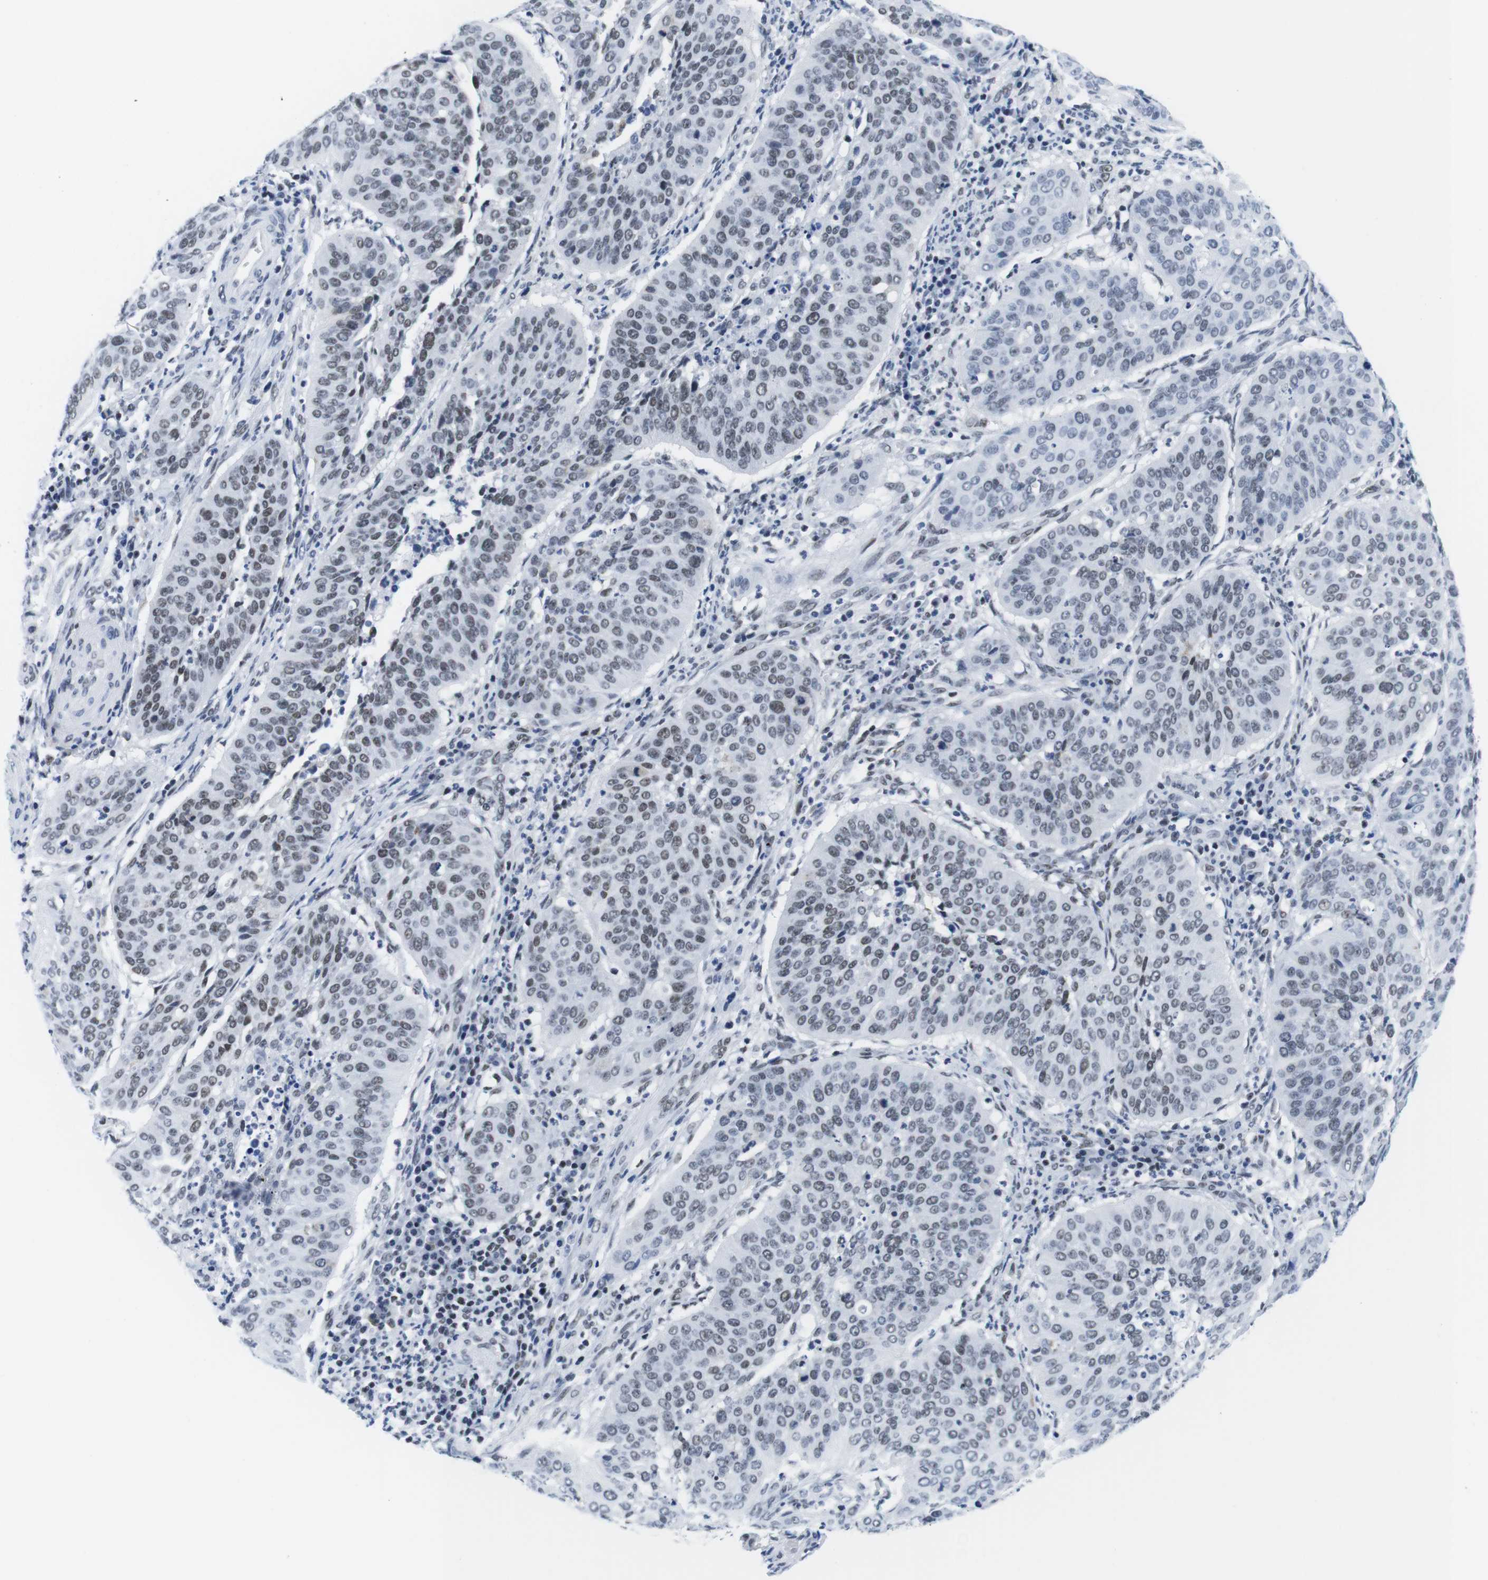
{"staining": {"intensity": "moderate", "quantity": ">75%", "location": "nuclear"}, "tissue": "cervical cancer", "cell_type": "Tumor cells", "image_type": "cancer", "snomed": [{"axis": "morphology", "description": "Normal tissue, NOS"}, {"axis": "morphology", "description": "Squamous cell carcinoma, NOS"}, {"axis": "topography", "description": "Cervix"}], "caption": "A micrograph showing moderate nuclear staining in approximately >75% of tumor cells in cervical squamous cell carcinoma, as visualized by brown immunohistochemical staining.", "gene": "IFI16", "patient": {"sex": "female", "age": 39}}